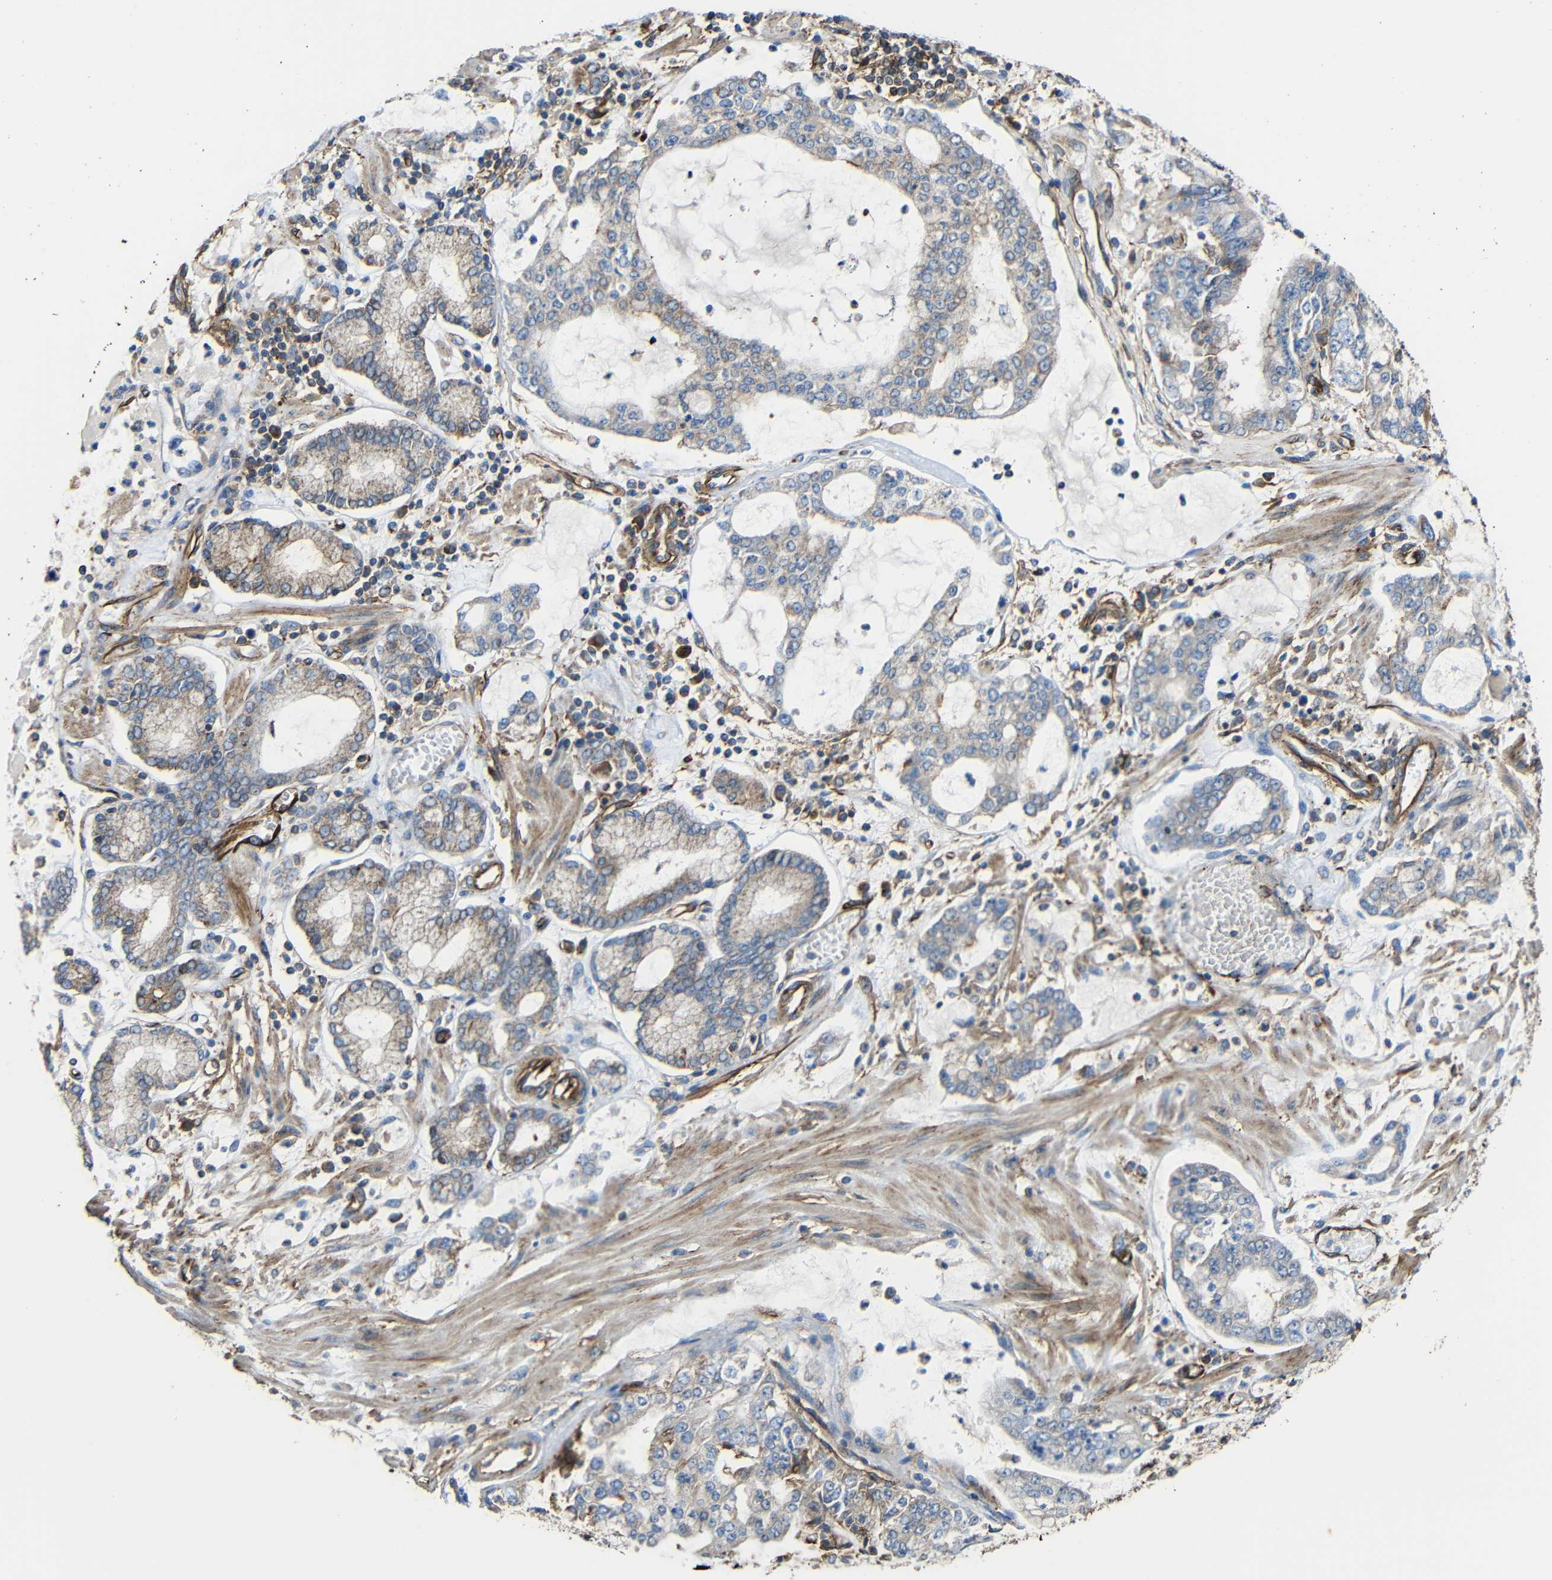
{"staining": {"intensity": "weak", "quantity": "25%-75%", "location": "cytoplasmic/membranous"}, "tissue": "stomach cancer", "cell_type": "Tumor cells", "image_type": "cancer", "snomed": [{"axis": "morphology", "description": "Adenocarcinoma, NOS"}, {"axis": "topography", "description": "Stomach"}], "caption": "A low amount of weak cytoplasmic/membranous expression is identified in about 25%-75% of tumor cells in stomach adenocarcinoma tissue. The staining was performed using DAB (3,3'-diaminobenzidine) to visualize the protein expression in brown, while the nuclei were stained in blue with hematoxylin (Magnification: 20x).", "gene": "IGSF10", "patient": {"sex": "male", "age": 76}}